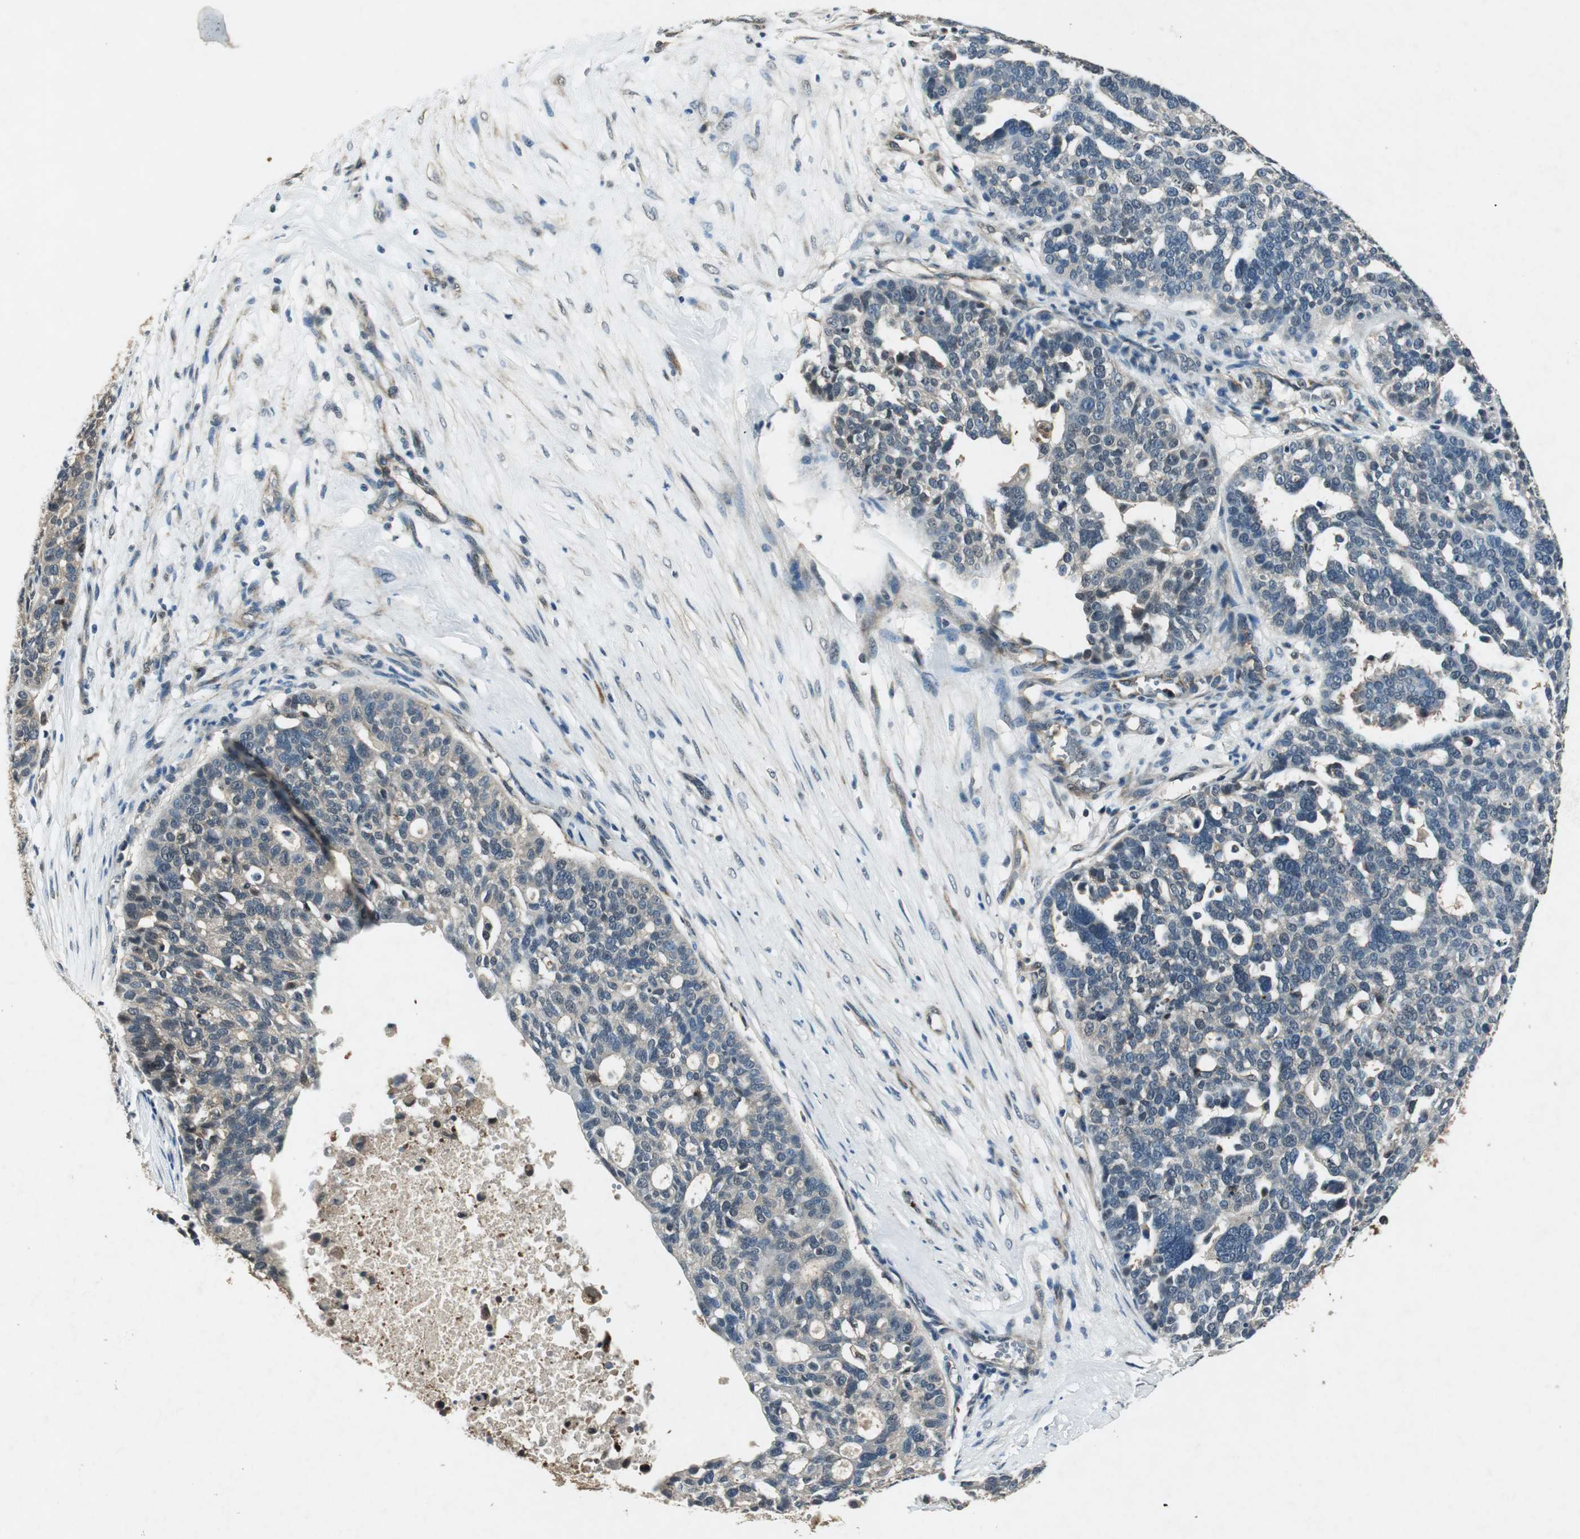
{"staining": {"intensity": "negative", "quantity": "none", "location": "none"}, "tissue": "ovarian cancer", "cell_type": "Tumor cells", "image_type": "cancer", "snomed": [{"axis": "morphology", "description": "Cystadenocarcinoma, serous, NOS"}, {"axis": "topography", "description": "Ovary"}], "caption": "High magnification brightfield microscopy of serous cystadenocarcinoma (ovarian) stained with DAB (brown) and counterstained with hematoxylin (blue): tumor cells show no significant staining.", "gene": "PSMB4", "patient": {"sex": "female", "age": 59}}